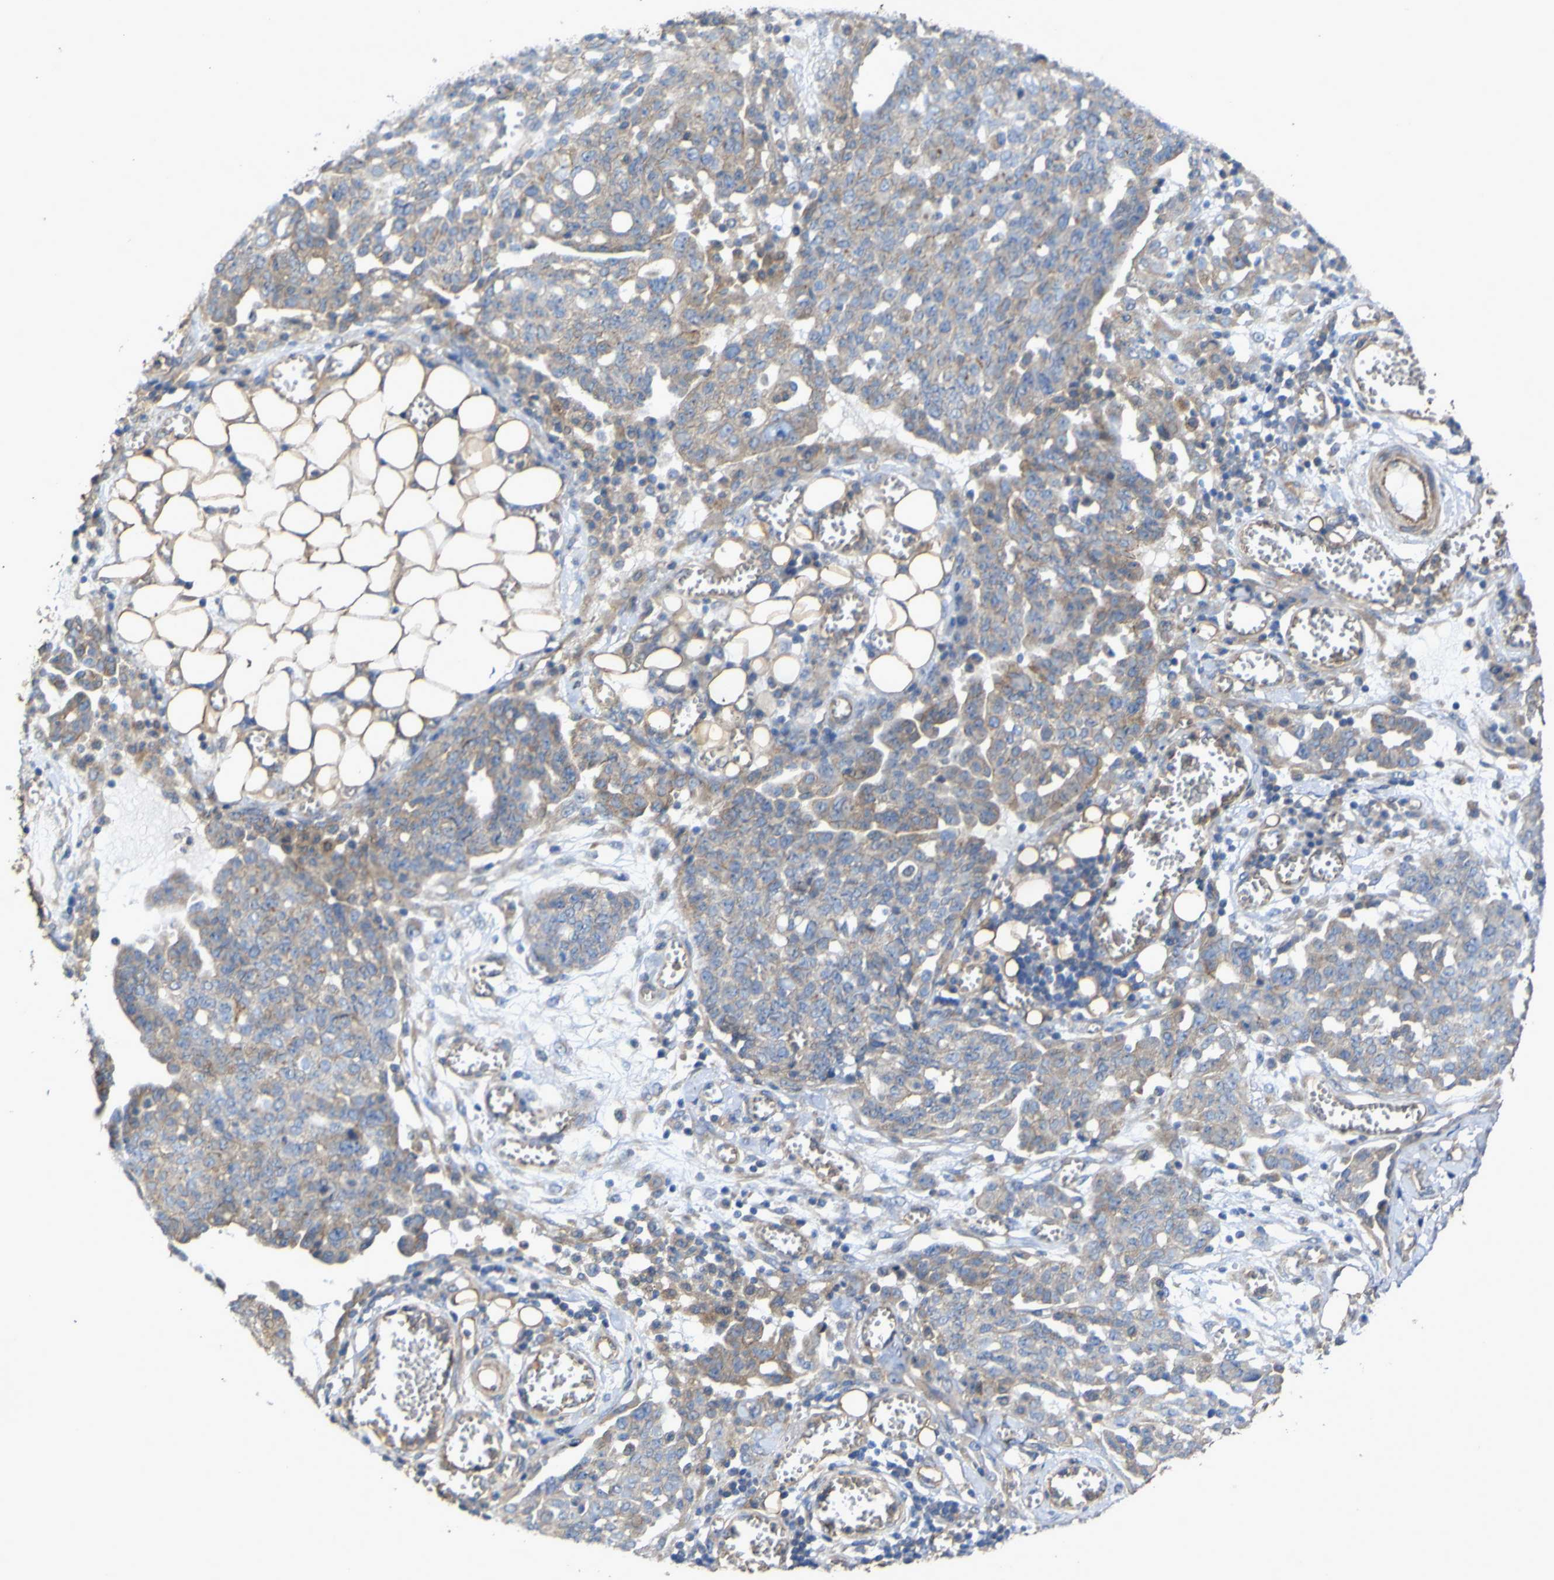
{"staining": {"intensity": "weak", "quantity": ">75%", "location": "cytoplasmic/membranous"}, "tissue": "ovarian cancer", "cell_type": "Tumor cells", "image_type": "cancer", "snomed": [{"axis": "morphology", "description": "Cystadenocarcinoma, serous, NOS"}, {"axis": "topography", "description": "Soft tissue"}, {"axis": "topography", "description": "Ovary"}], "caption": "IHC (DAB (3,3'-diaminobenzidine)) staining of human serous cystadenocarcinoma (ovarian) exhibits weak cytoplasmic/membranous protein positivity in approximately >75% of tumor cells. (DAB (3,3'-diaminobenzidine) IHC with brightfield microscopy, high magnification).", "gene": "TNFSF15", "patient": {"sex": "female", "age": 57}}